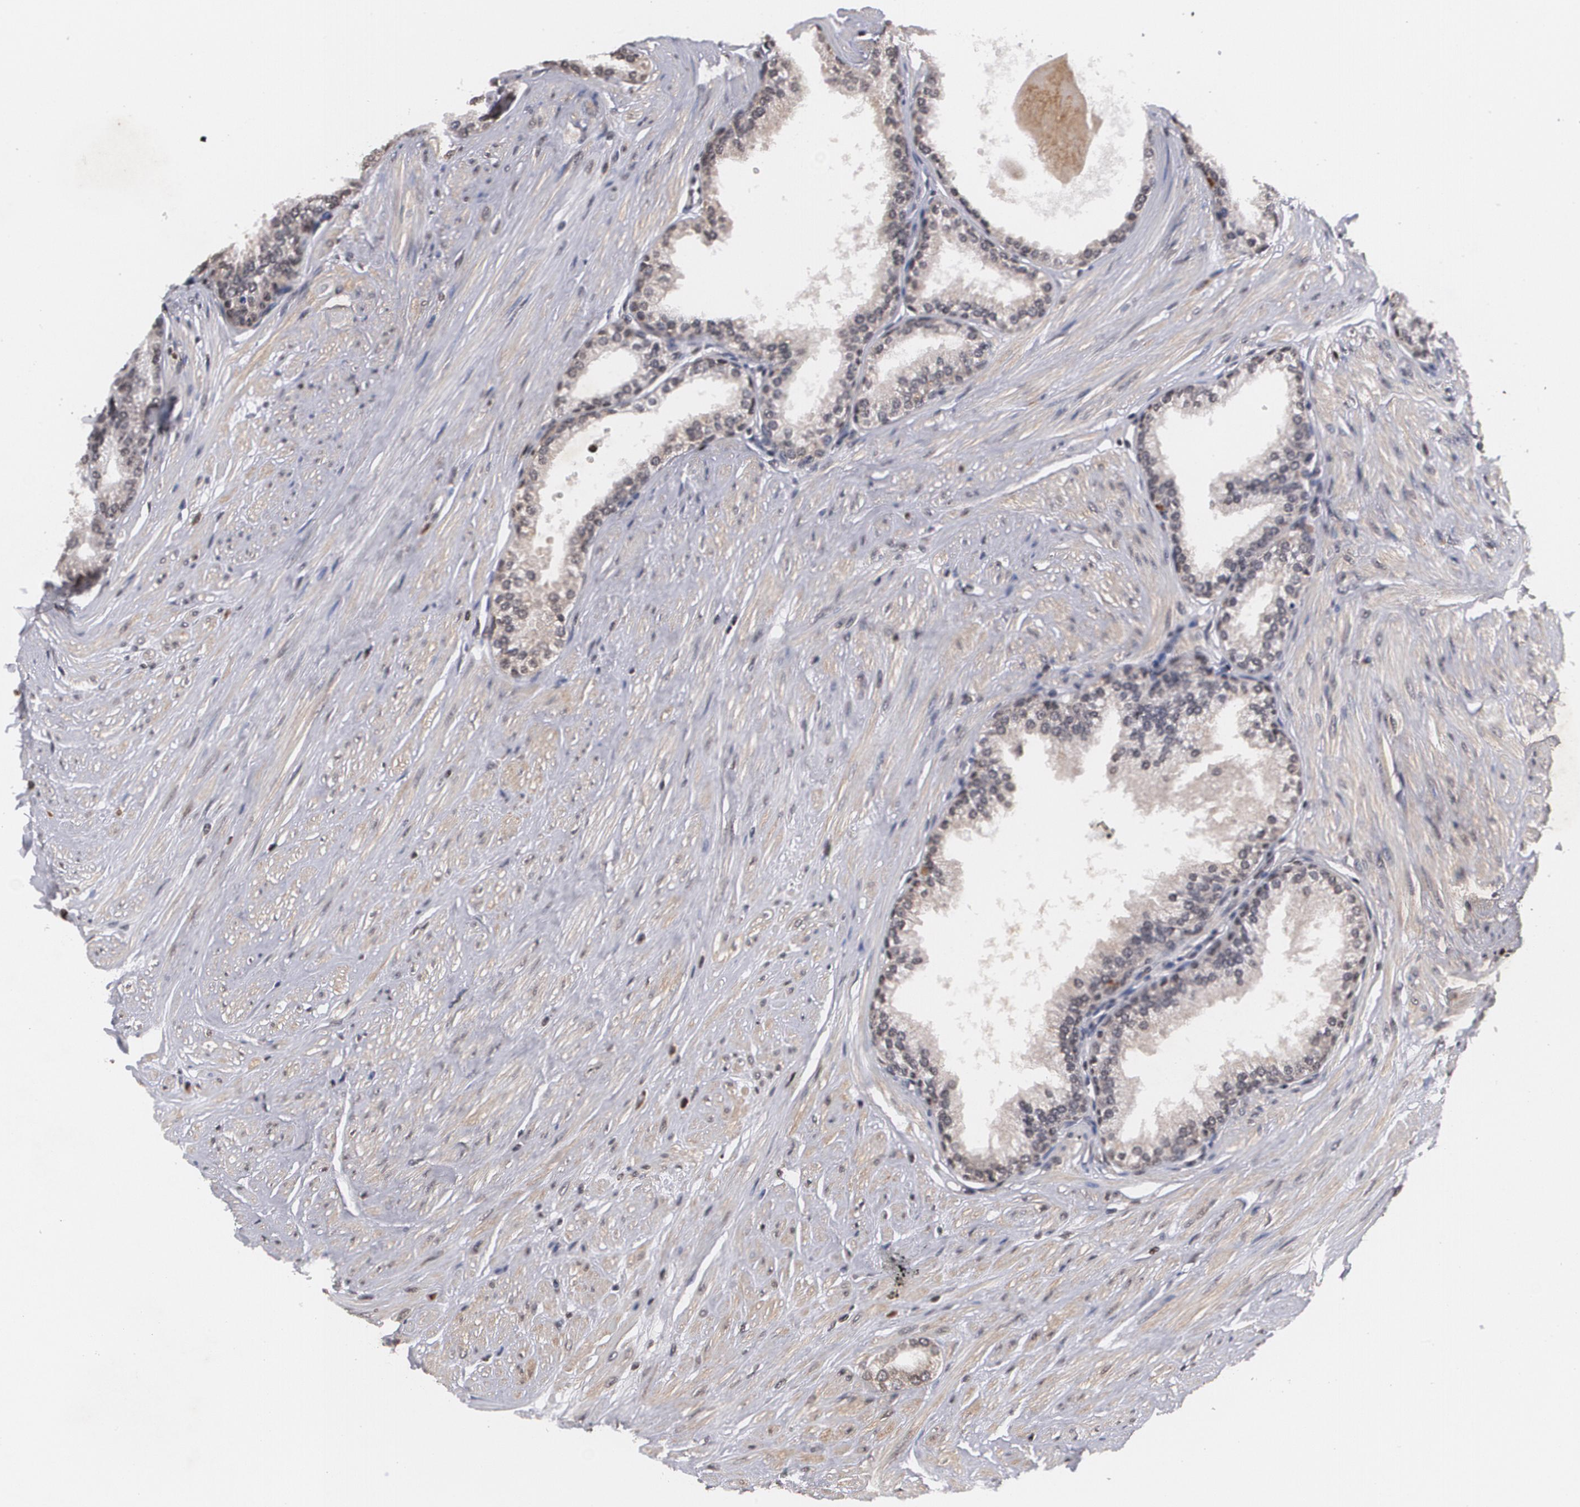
{"staining": {"intensity": "weak", "quantity": "<25%", "location": "cytoplasmic/membranous"}, "tissue": "prostate", "cell_type": "Glandular cells", "image_type": "normal", "snomed": [{"axis": "morphology", "description": "Normal tissue, NOS"}, {"axis": "topography", "description": "Prostate"}], "caption": "Protein analysis of unremarkable prostate reveals no significant staining in glandular cells.", "gene": "MVP", "patient": {"sex": "male", "age": 64}}